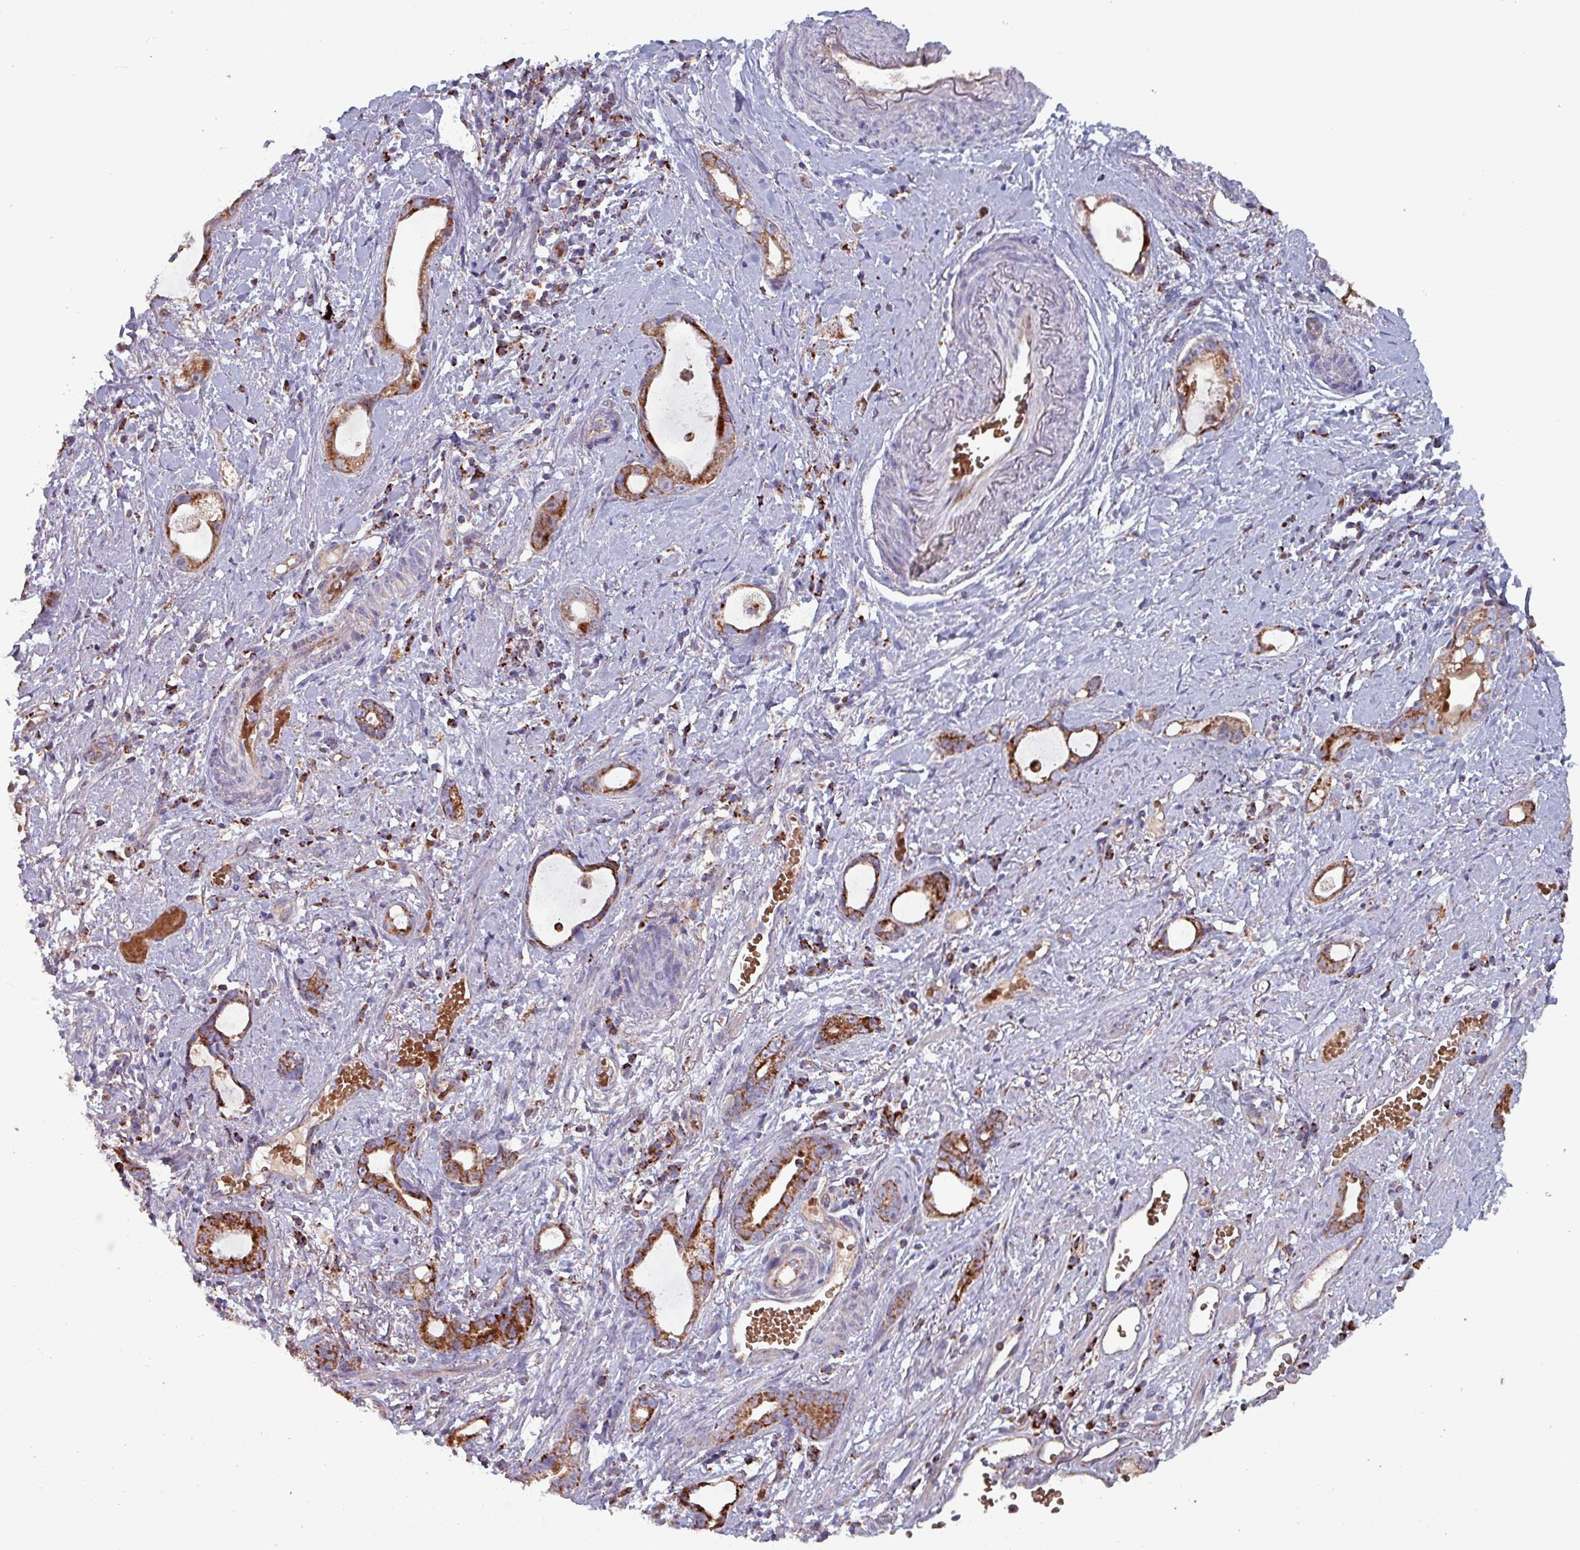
{"staining": {"intensity": "strong", "quantity": ">75%", "location": "cytoplasmic/membranous"}, "tissue": "stomach cancer", "cell_type": "Tumor cells", "image_type": "cancer", "snomed": [{"axis": "morphology", "description": "Adenocarcinoma, NOS"}, {"axis": "topography", "description": "Stomach"}], "caption": "Immunohistochemistry (IHC) histopathology image of stomach cancer stained for a protein (brown), which exhibits high levels of strong cytoplasmic/membranous positivity in approximately >75% of tumor cells.", "gene": "ZNF322", "patient": {"sex": "male", "age": 55}}